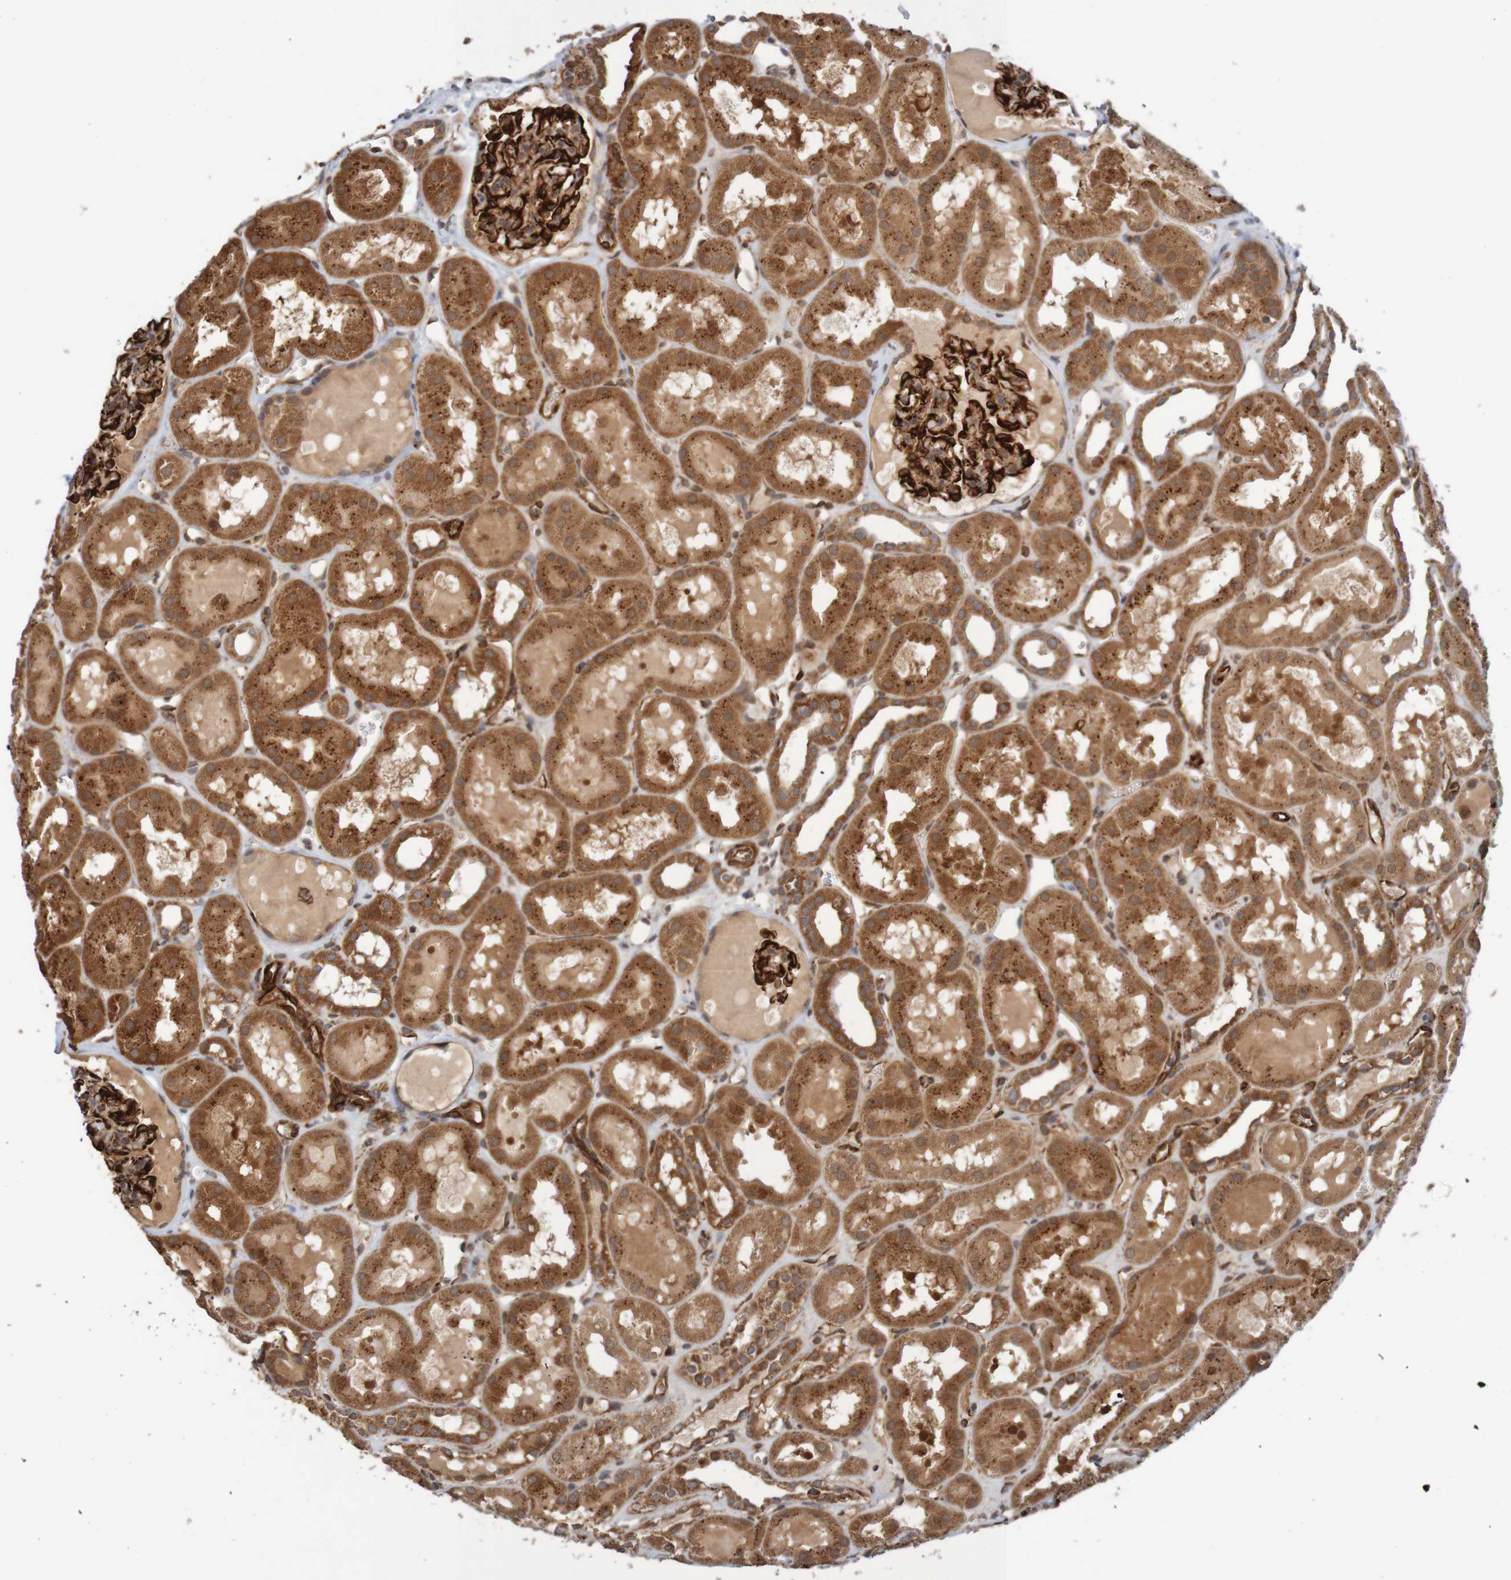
{"staining": {"intensity": "strong", "quantity": ">75%", "location": "cytoplasmic/membranous"}, "tissue": "kidney", "cell_type": "Cells in glomeruli", "image_type": "normal", "snomed": [{"axis": "morphology", "description": "Normal tissue, NOS"}, {"axis": "topography", "description": "Kidney"}, {"axis": "topography", "description": "Urinary bladder"}], "caption": "Protein expression analysis of benign human kidney reveals strong cytoplasmic/membranous expression in approximately >75% of cells in glomeruli. Using DAB (brown) and hematoxylin (blue) stains, captured at high magnification using brightfield microscopy.", "gene": "MRPL52", "patient": {"sex": "male", "age": 16}}